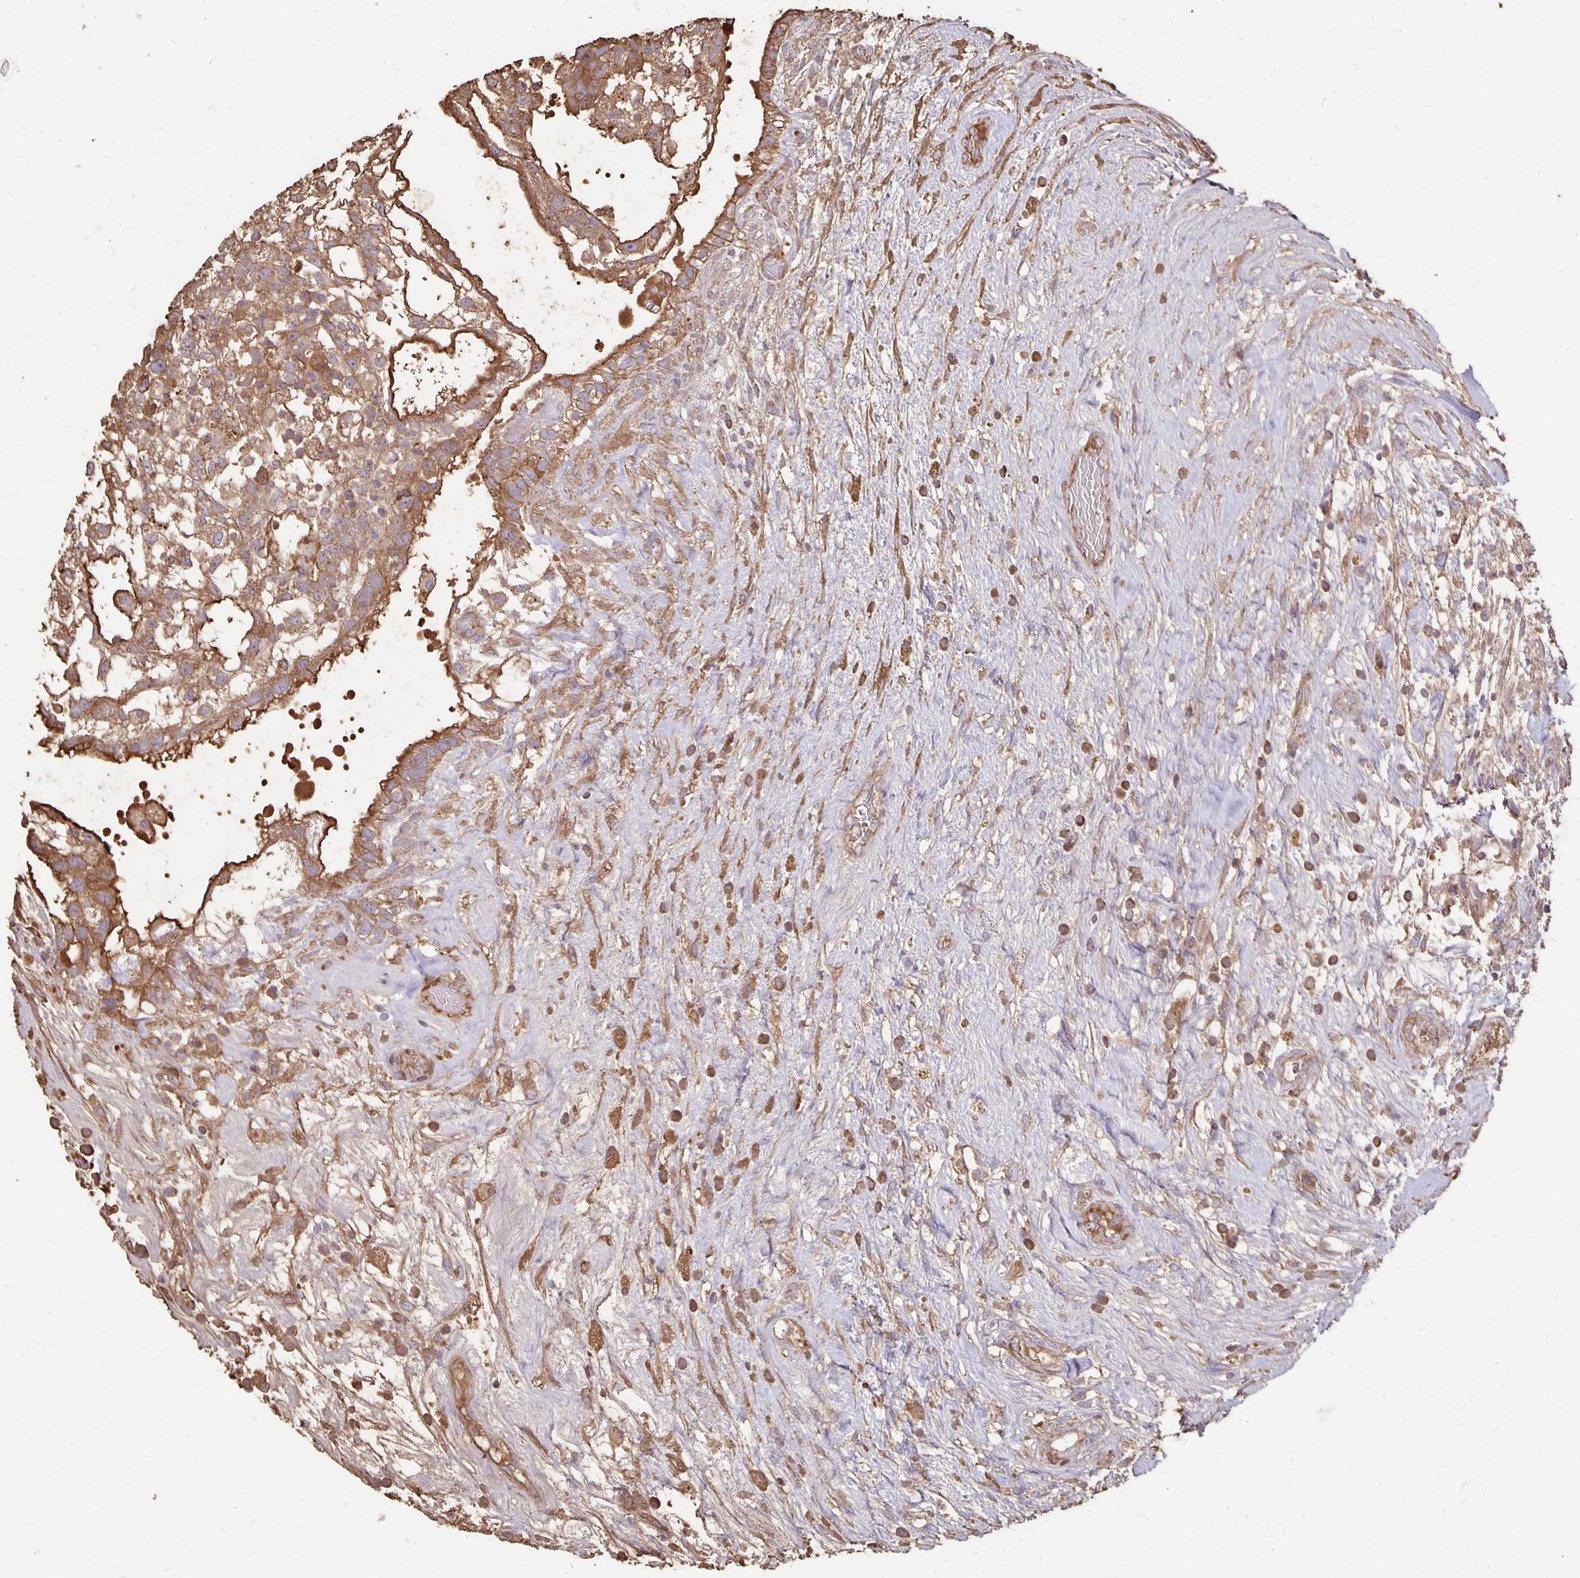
{"staining": {"intensity": "moderate", "quantity": ">75%", "location": "cytoplasmic/membranous"}, "tissue": "testis cancer", "cell_type": "Tumor cells", "image_type": "cancer", "snomed": [{"axis": "morphology", "description": "Normal tissue, NOS"}, {"axis": "morphology", "description": "Carcinoma, Embryonal, NOS"}, {"axis": "topography", "description": "Testis"}], "caption": "Immunohistochemical staining of testis cancer shows medium levels of moderate cytoplasmic/membranous expression in approximately >75% of tumor cells.", "gene": "PROM2", "patient": {"sex": "male", "age": 32}}